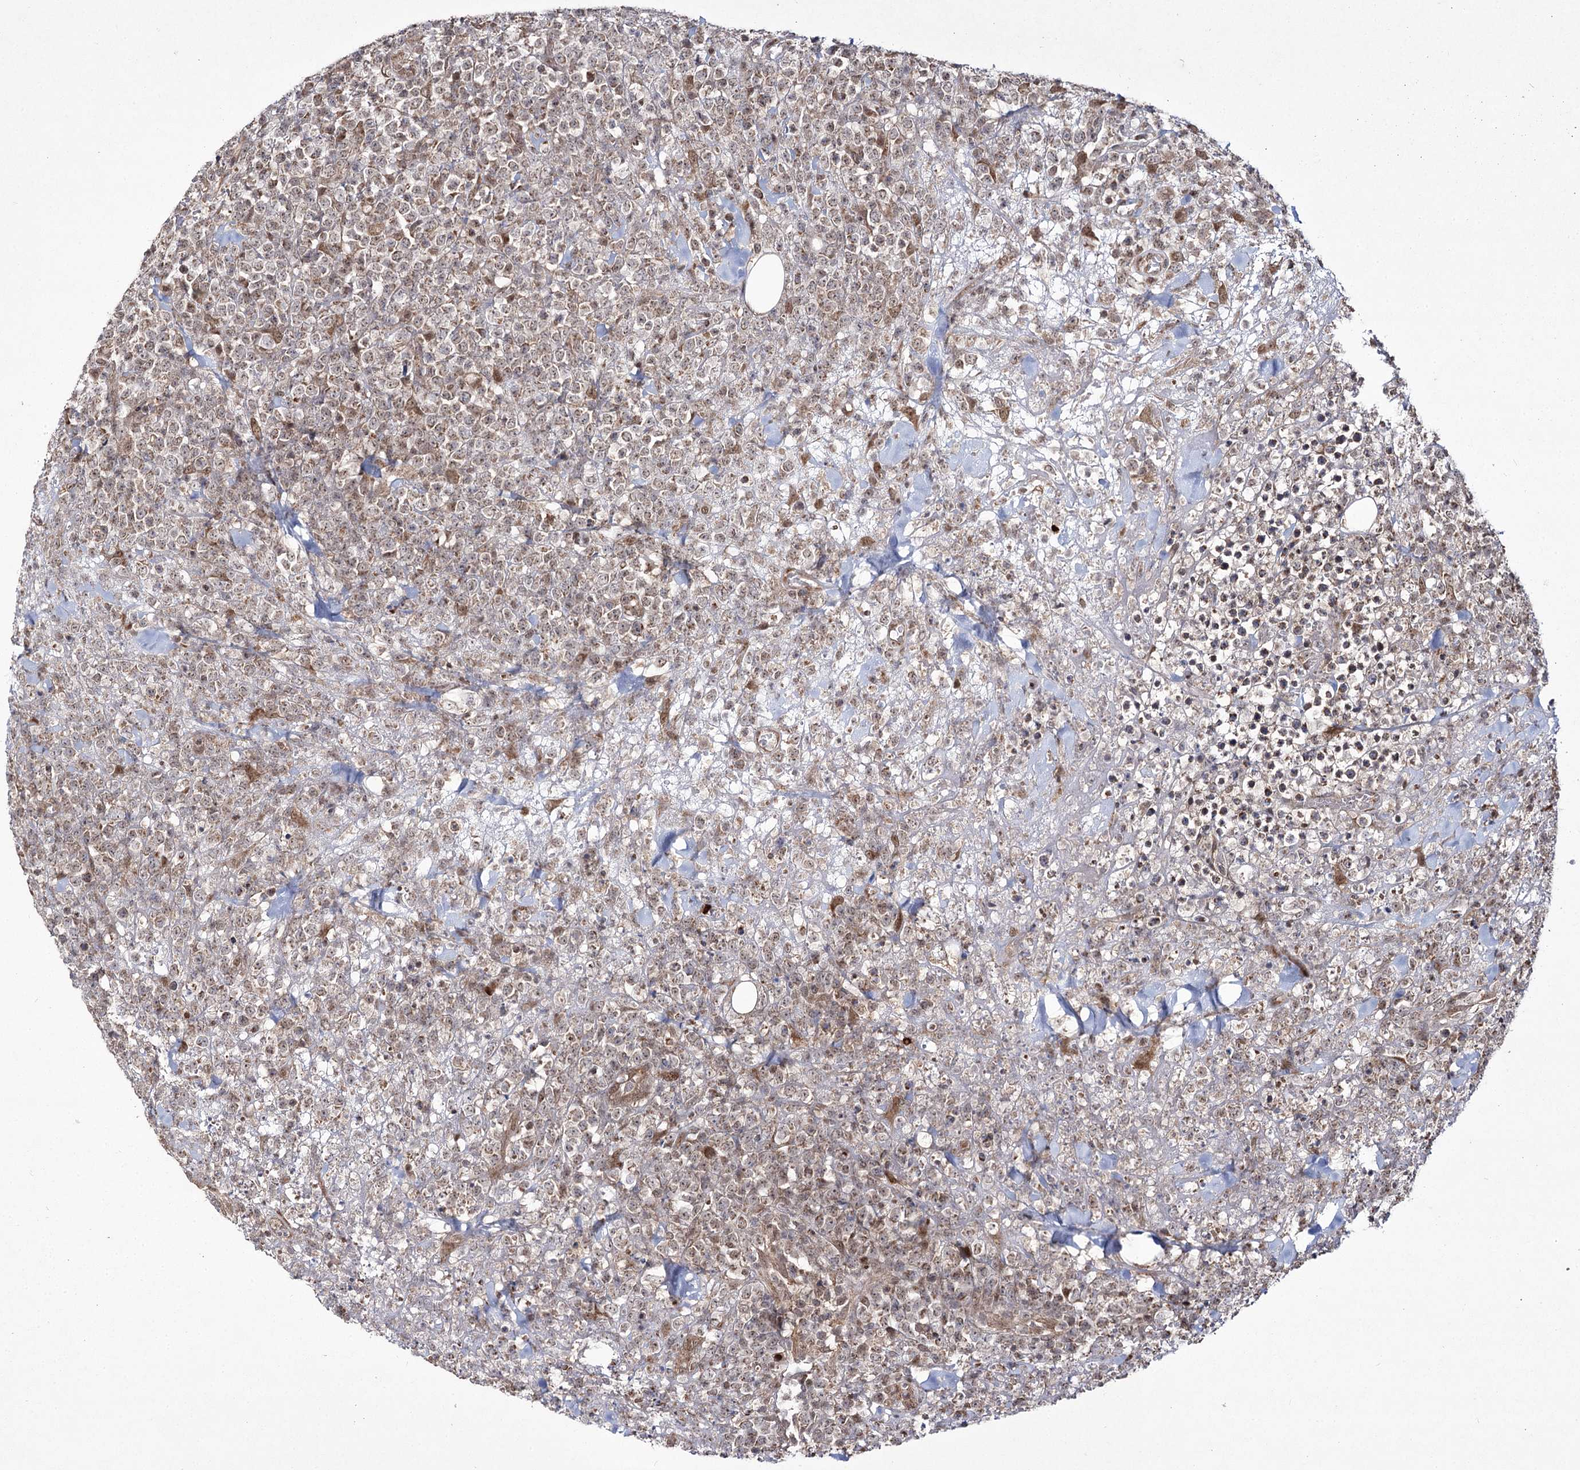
{"staining": {"intensity": "weak", "quantity": "25%-75%", "location": "nuclear"}, "tissue": "lymphoma", "cell_type": "Tumor cells", "image_type": "cancer", "snomed": [{"axis": "morphology", "description": "Malignant lymphoma, non-Hodgkin's type, High grade"}, {"axis": "topography", "description": "Colon"}], "caption": "Brown immunohistochemical staining in human lymphoma demonstrates weak nuclear positivity in about 25%-75% of tumor cells.", "gene": "TRNT1", "patient": {"sex": "female", "age": 53}}